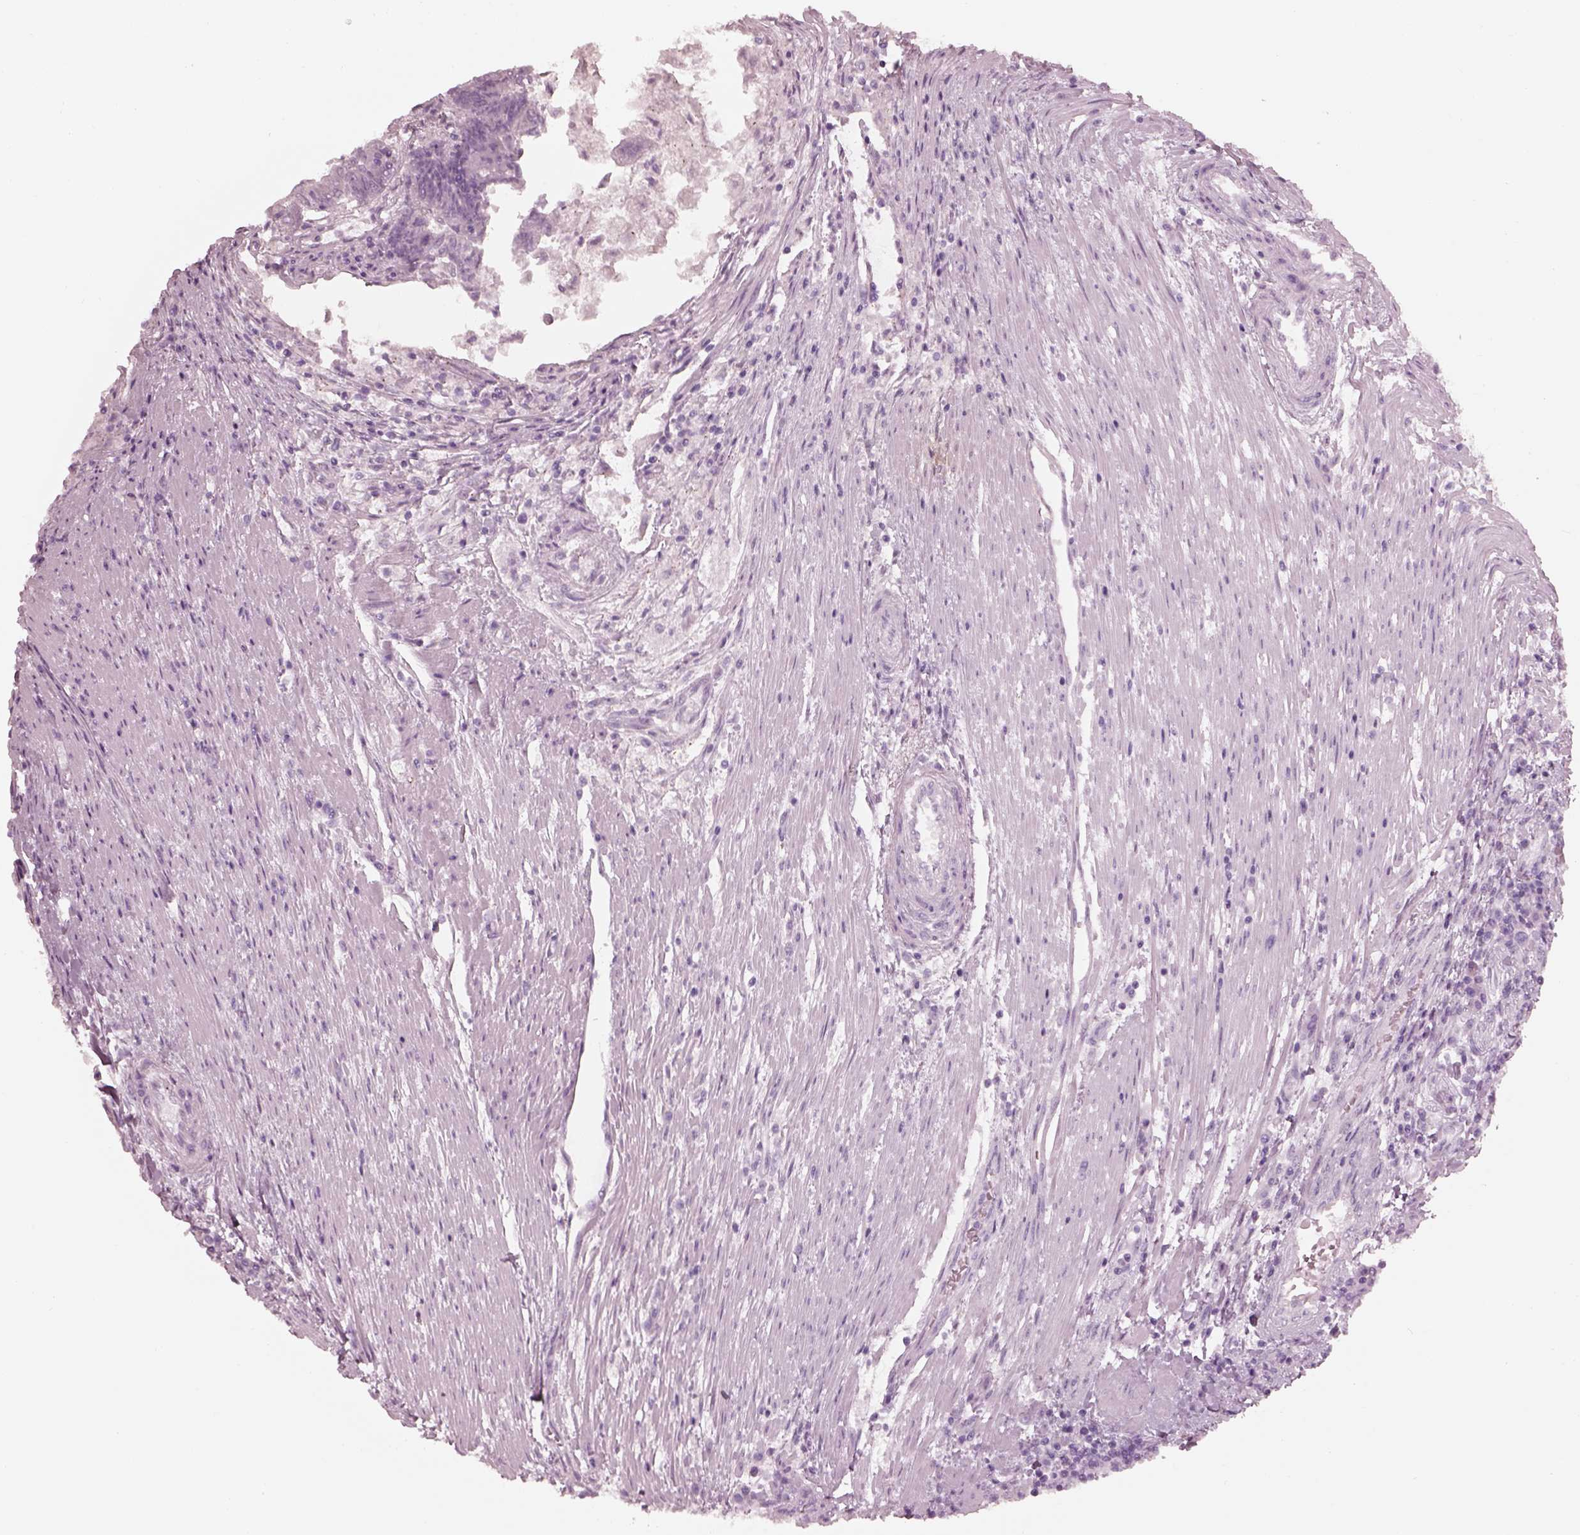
{"staining": {"intensity": "negative", "quantity": "none", "location": "none"}, "tissue": "colorectal cancer", "cell_type": "Tumor cells", "image_type": "cancer", "snomed": [{"axis": "morphology", "description": "Adenocarcinoma, NOS"}, {"axis": "topography", "description": "Colon"}], "caption": "This is a image of immunohistochemistry staining of colorectal adenocarcinoma, which shows no expression in tumor cells.", "gene": "KRTAP24-1", "patient": {"sex": "female", "age": 70}}